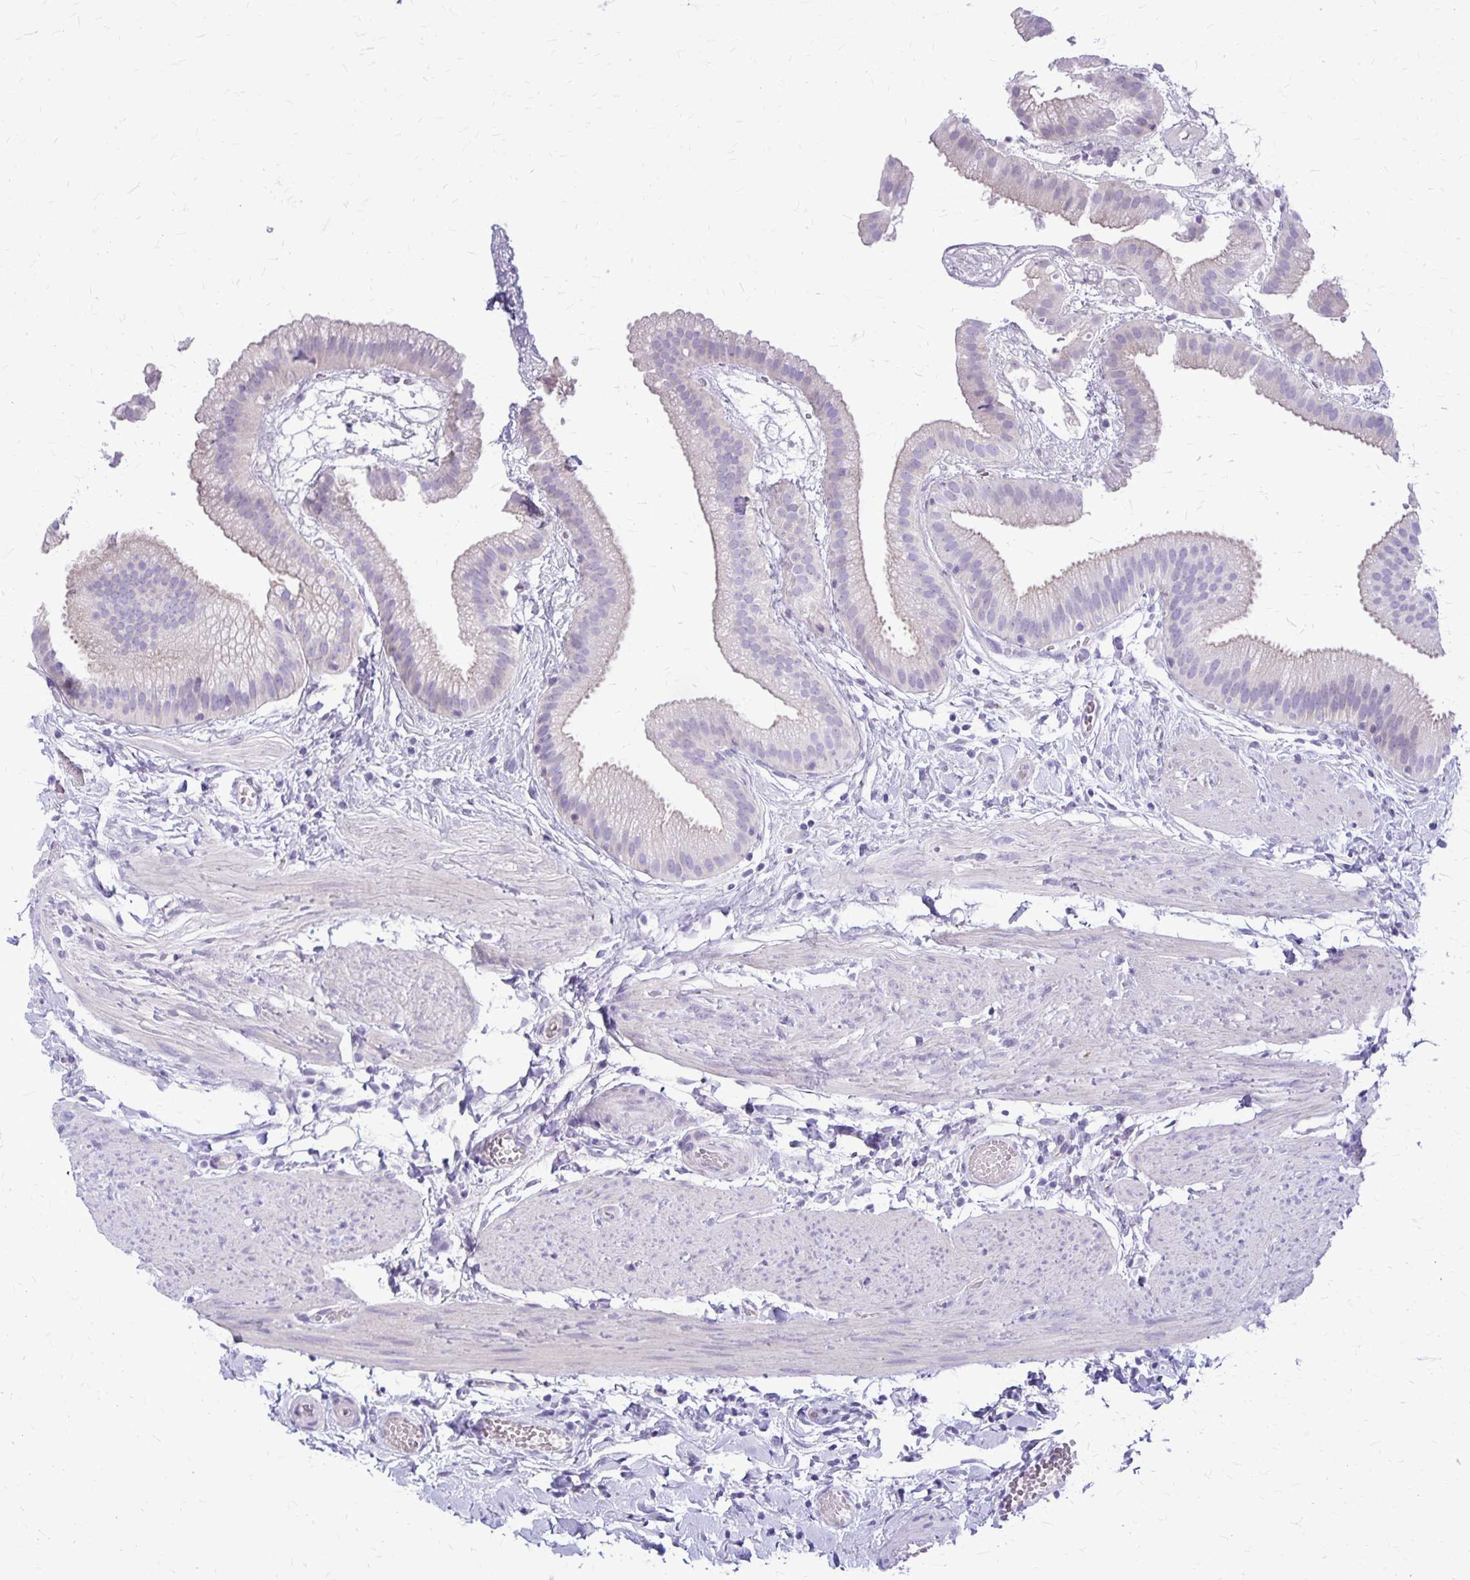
{"staining": {"intensity": "negative", "quantity": "none", "location": "none"}, "tissue": "gallbladder", "cell_type": "Glandular cells", "image_type": "normal", "snomed": [{"axis": "morphology", "description": "Normal tissue, NOS"}, {"axis": "topography", "description": "Gallbladder"}], "caption": "Immunohistochemistry (IHC) of normal human gallbladder shows no expression in glandular cells.", "gene": "GP9", "patient": {"sex": "female", "age": 63}}